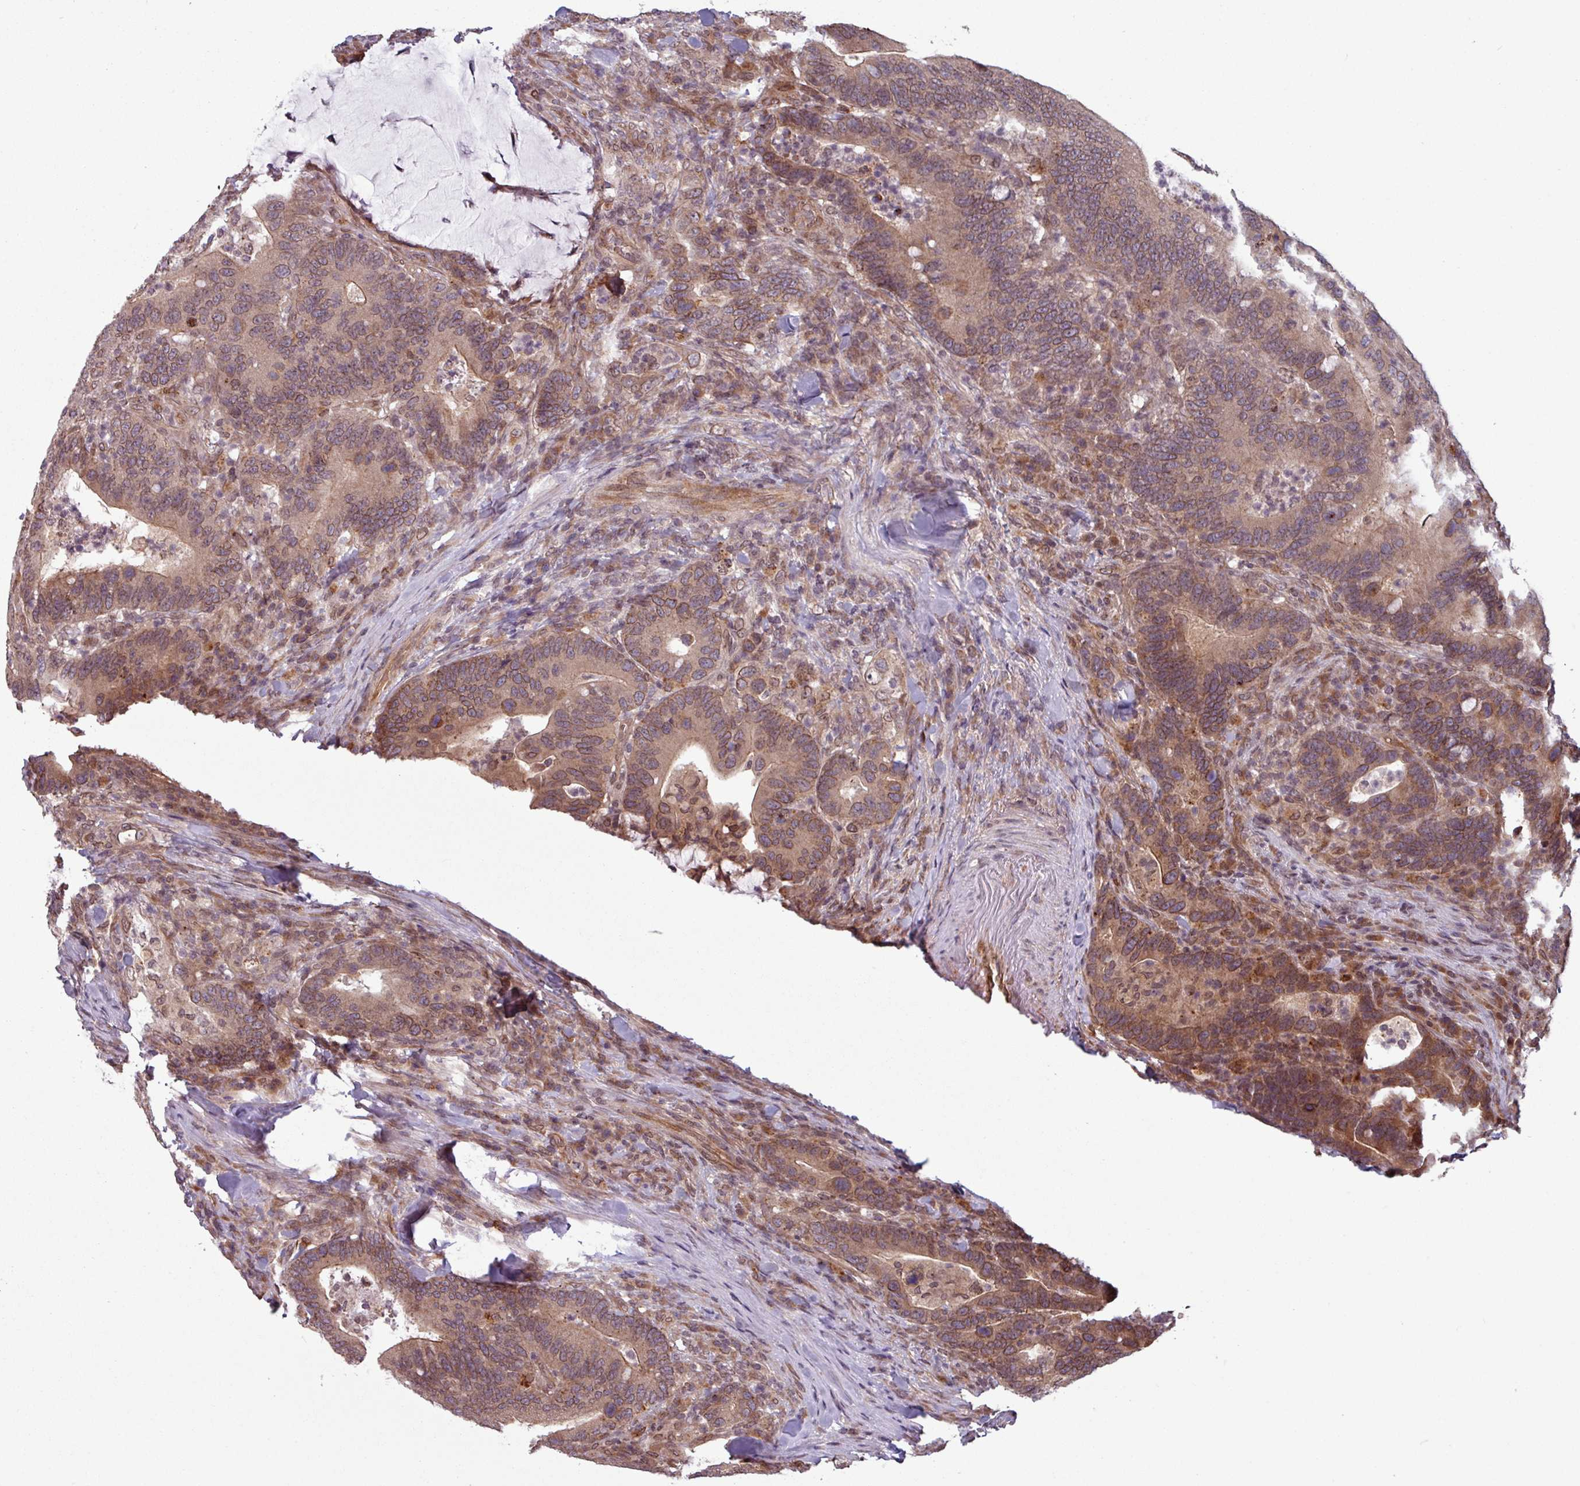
{"staining": {"intensity": "moderate", "quantity": ">75%", "location": "cytoplasmic/membranous"}, "tissue": "colorectal cancer", "cell_type": "Tumor cells", "image_type": "cancer", "snomed": [{"axis": "morphology", "description": "Adenocarcinoma, NOS"}, {"axis": "topography", "description": "Colon"}], "caption": "There is medium levels of moderate cytoplasmic/membranous expression in tumor cells of colorectal cancer, as demonstrated by immunohistochemical staining (brown color).", "gene": "RBM4B", "patient": {"sex": "female", "age": 66}}